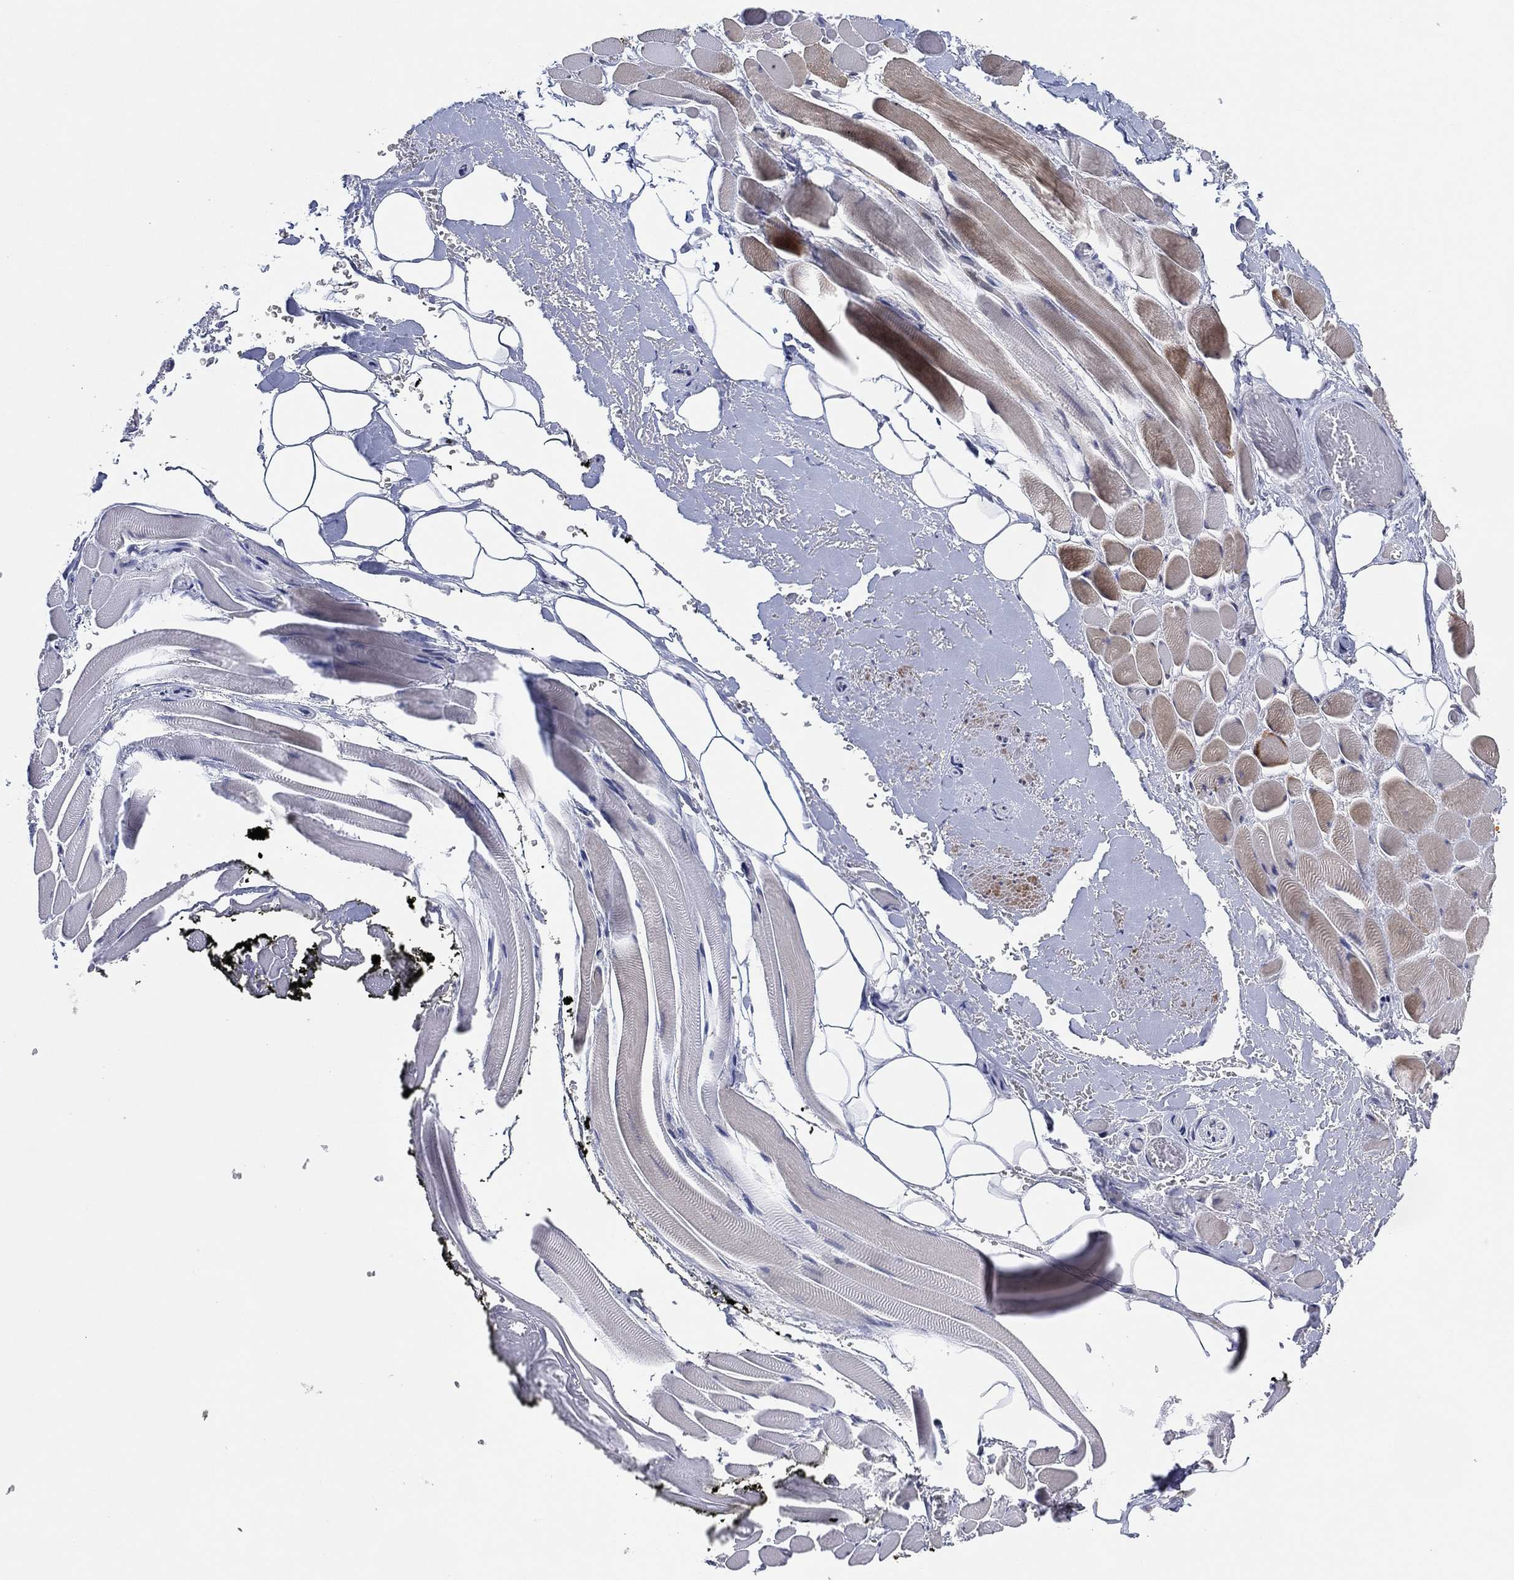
{"staining": {"intensity": "negative", "quantity": "none", "location": "none"}, "tissue": "adipose tissue", "cell_type": "Adipocytes", "image_type": "normal", "snomed": [{"axis": "morphology", "description": "Normal tissue, NOS"}, {"axis": "topography", "description": "Anal"}, {"axis": "topography", "description": "Peripheral nerve tissue"}], "caption": "DAB immunohistochemical staining of normal human adipose tissue reveals no significant staining in adipocytes.", "gene": "FAM104A", "patient": {"sex": "male", "age": 53}}